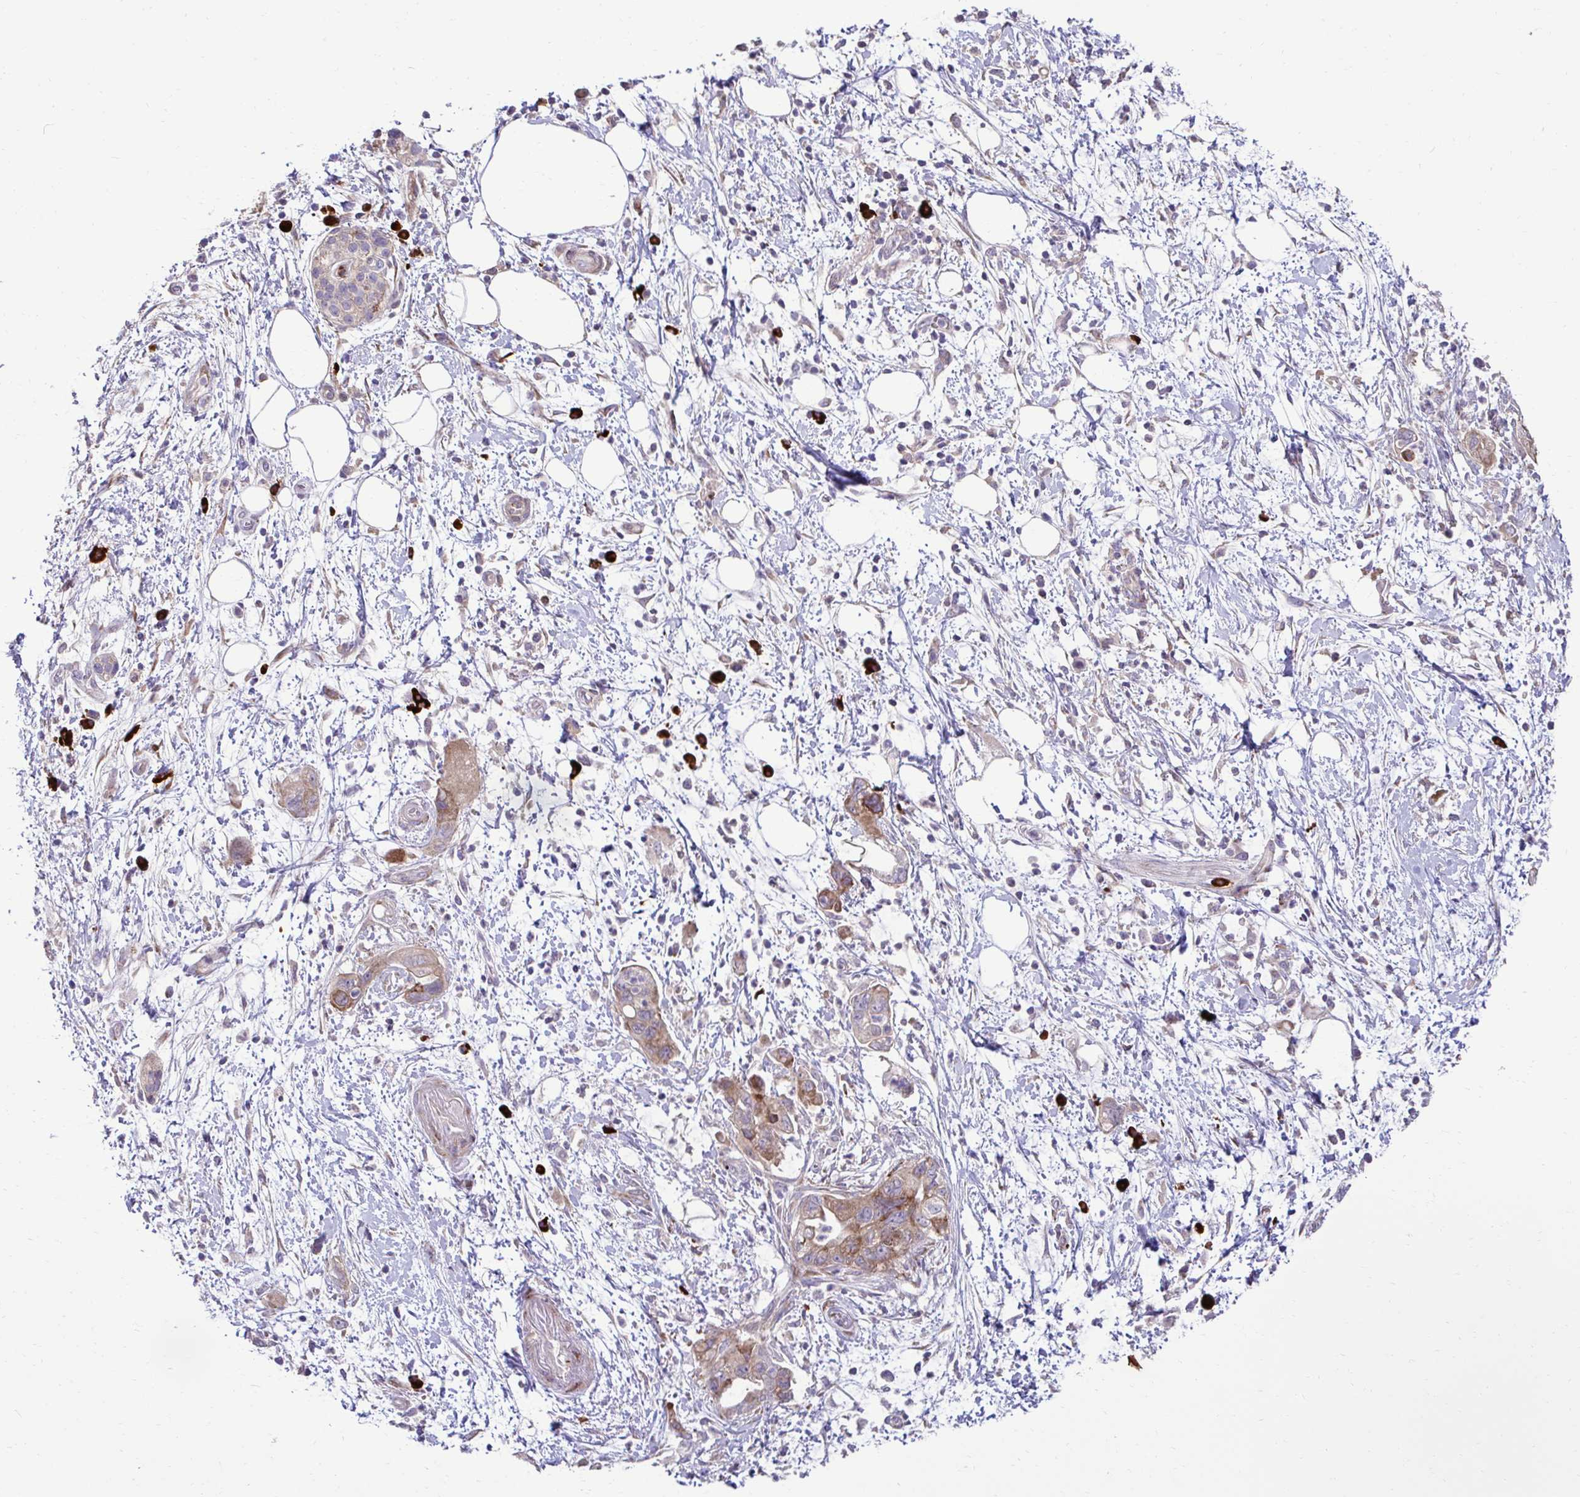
{"staining": {"intensity": "moderate", "quantity": ">75%", "location": "cytoplasmic/membranous"}, "tissue": "pancreatic cancer", "cell_type": "Tumor cells", "image_type": "cancer", "snomed": [{"axis": "morphology", "description": "Adenocarcinoma, NOS"}, {"axis": "topography", "description": "Pancreas"}], "caption": "Tumor cells display medium levels of moderate cytoplasmic/membranous staining in about >75% of cells in human pancreatic cancer.", "gene": "LIMS1", "patient": {"sex": "female", "age": 73}}